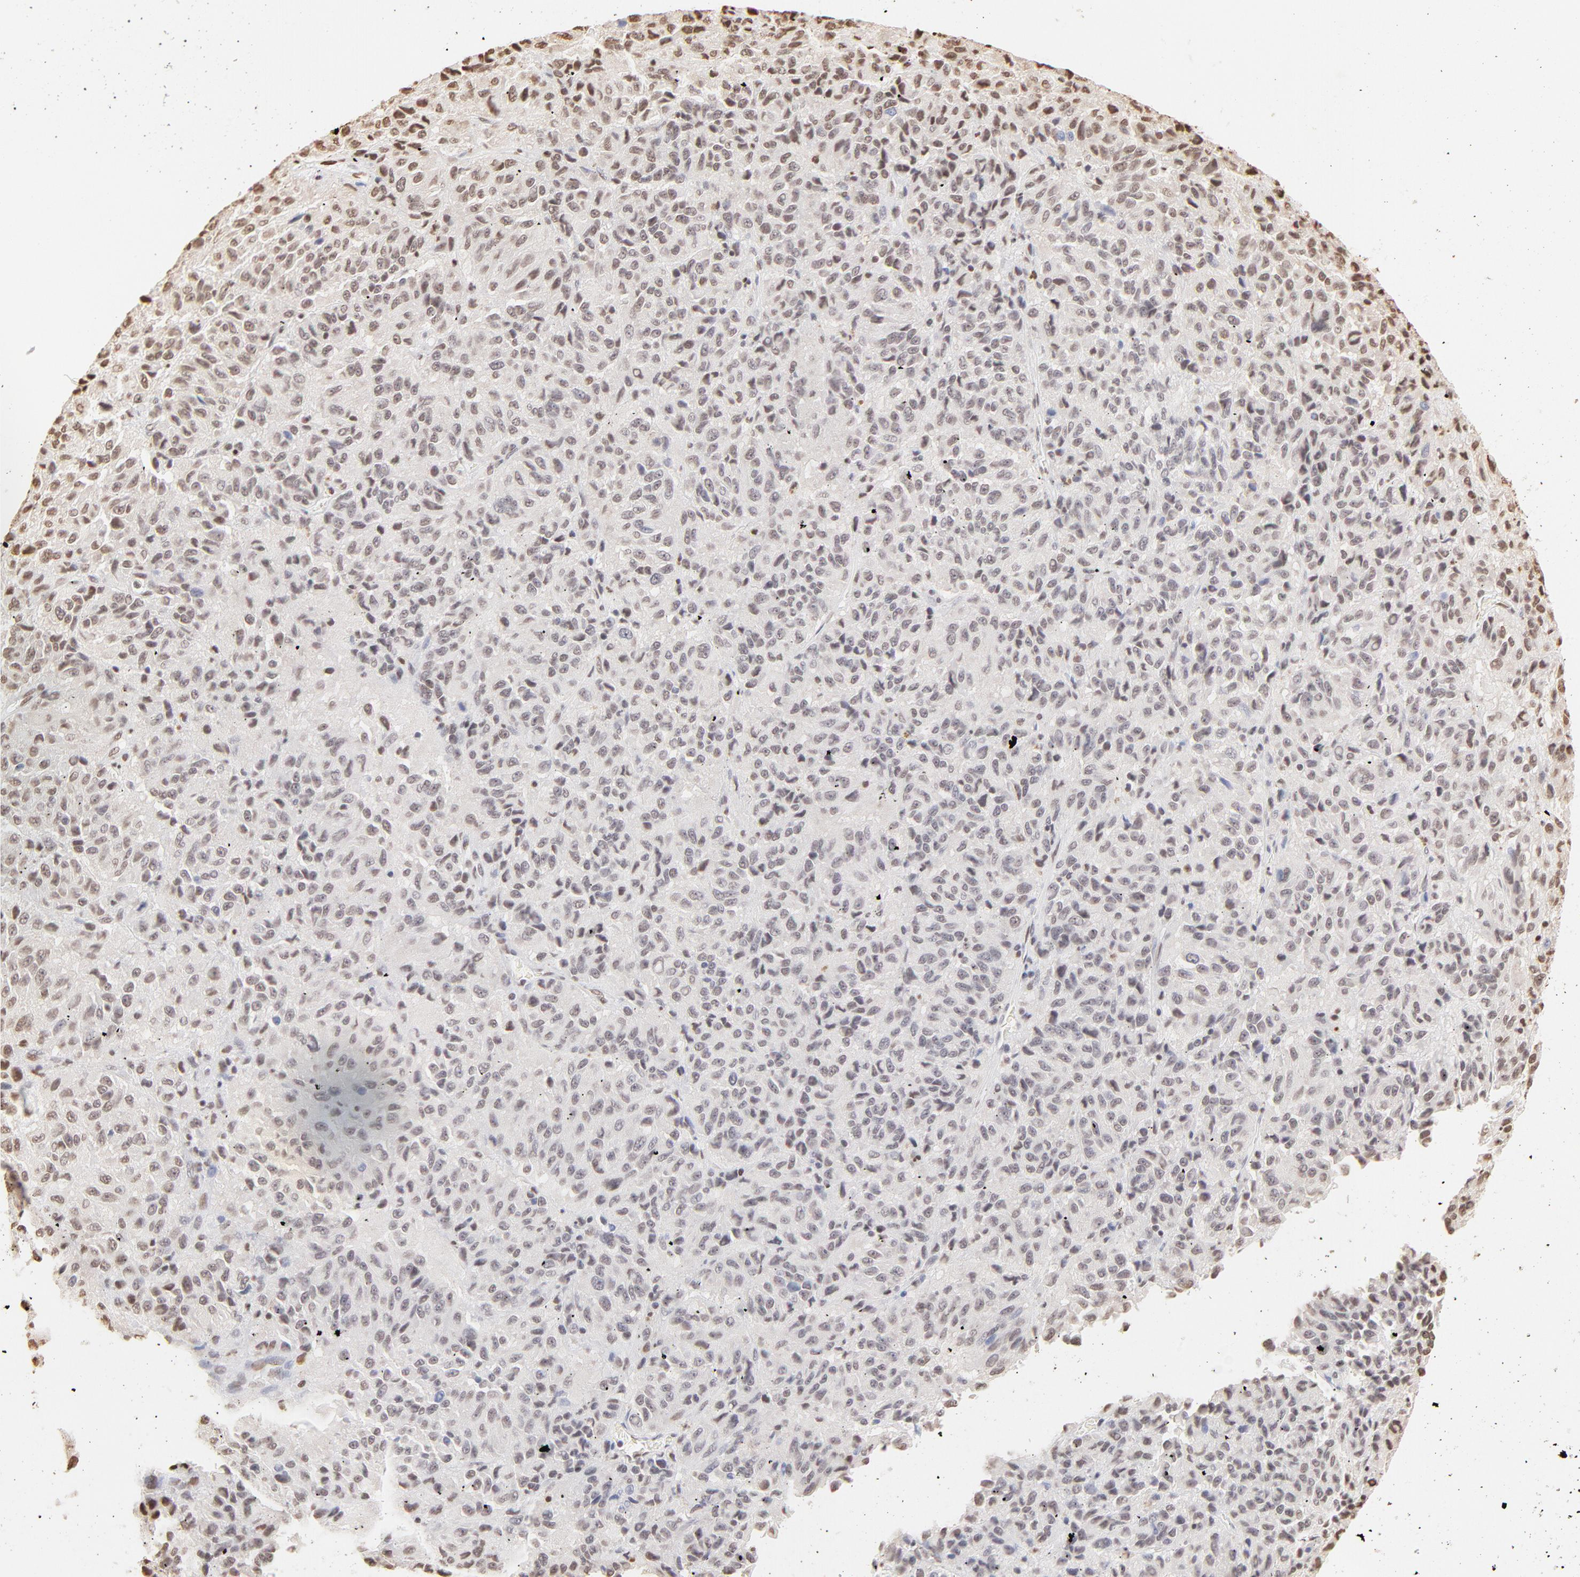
{"staining": {"intensity": "weak", "quantity": "<25%", "location": "nuclear"}, "tissue": "melanoma", "cell_type": "Tumor cells", "image_type": "cancer", "snomed": [{"axis": "morphology", "description": "Malignant melanoma, Metastatic site"}, {"axis": "topography", "description": "Lung"}], "caption": "High magnification brightfield microscopy of malignant melanoma (metastatic site) stained with DAB (brown) and counterstained with hematoxylin (blue): tumor cells show no significant staining.", "gene": "ZNF540", "patient": {"sex": "male", "age": 64}}